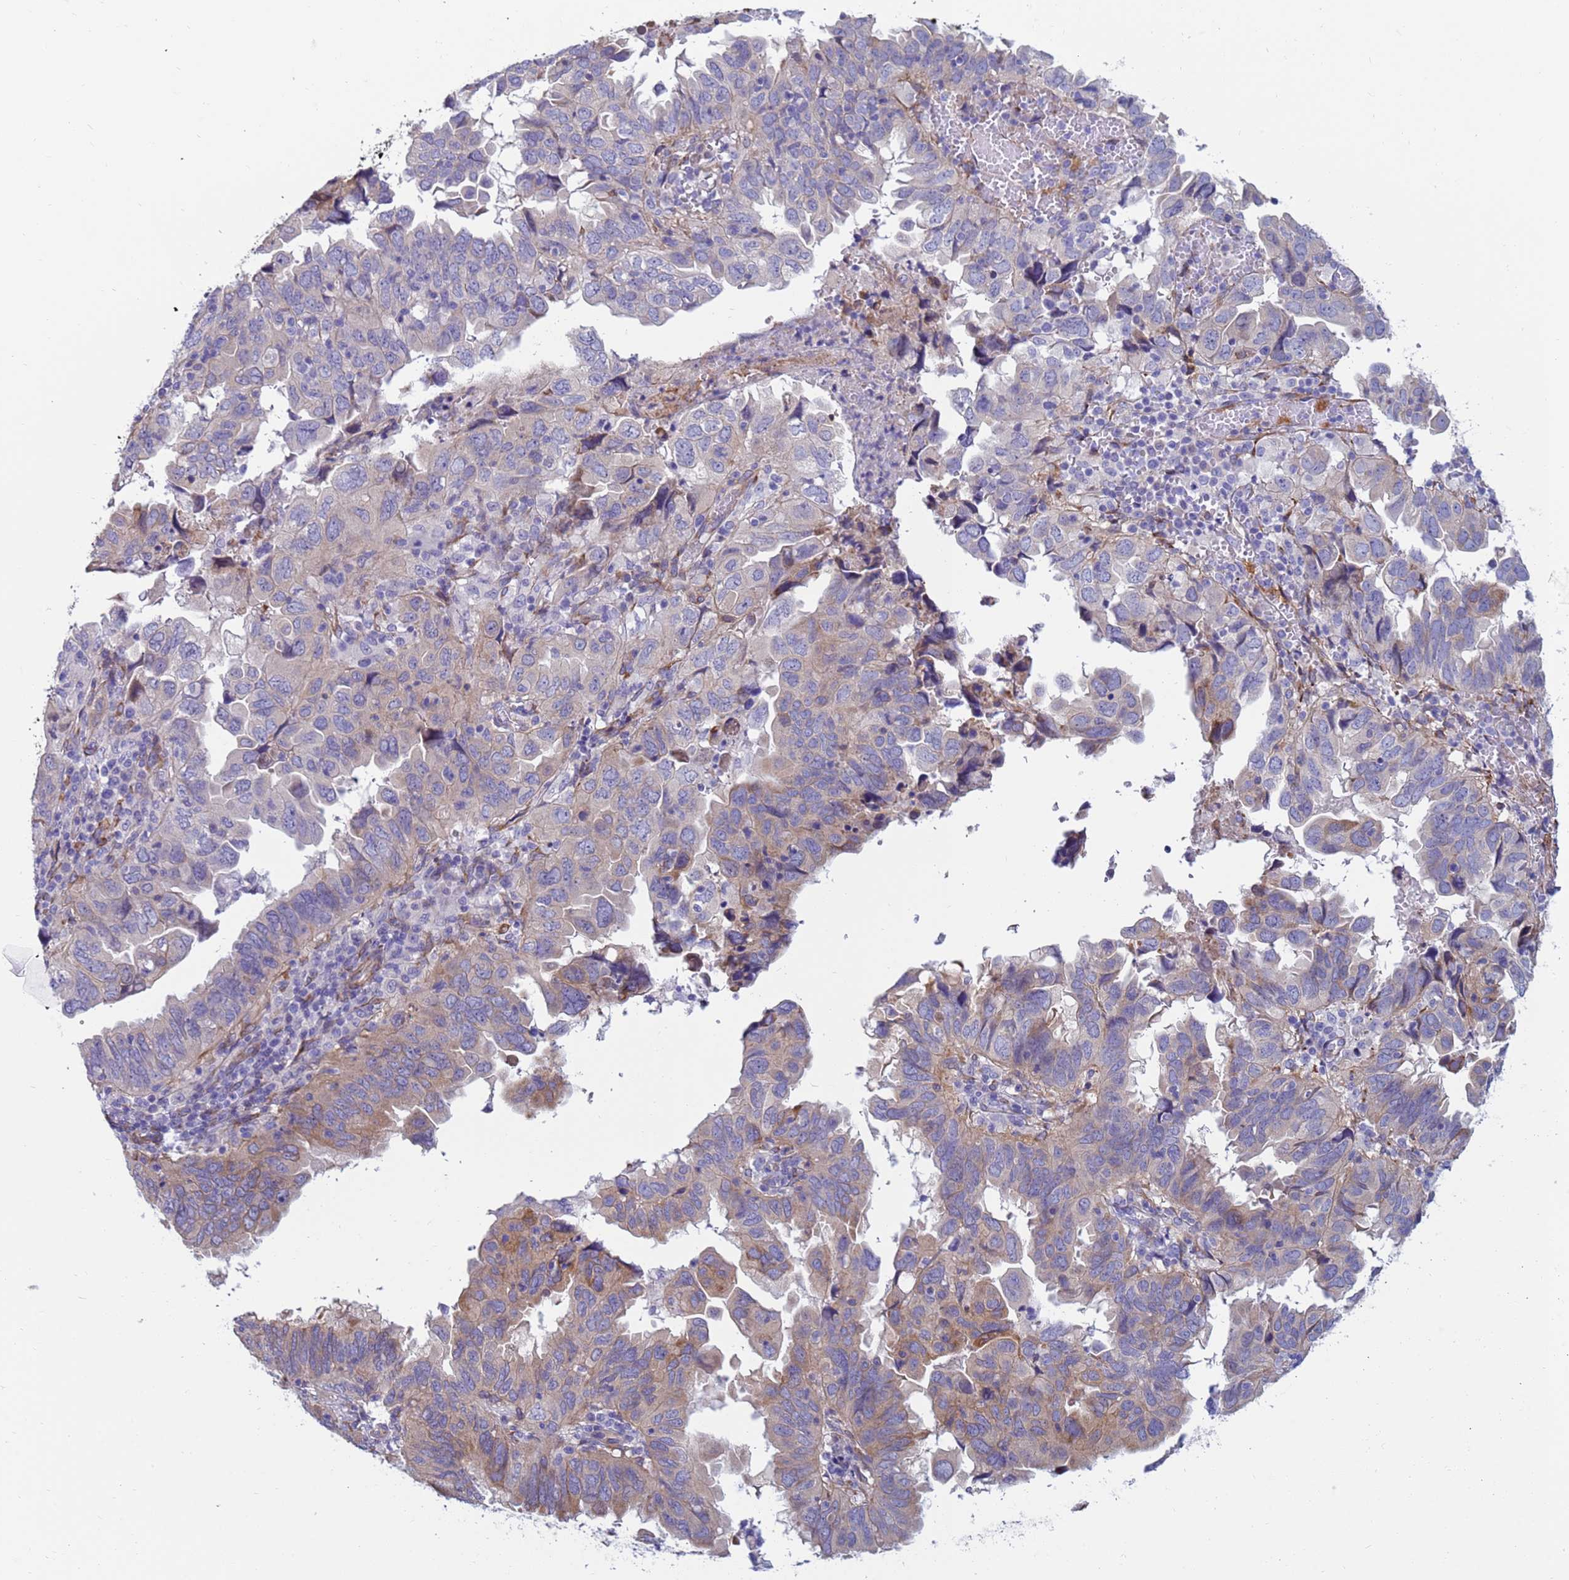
{"staining": {"intensity": "weak", "quantity": "25%-75%", "location": "cytoplasmic/membranous"}, "tissue": "endometrial cancer", "cell_type": "Tumor cells", "image_type": "cancer", "snomed": [{"axis": "morphology", "description": "Adenocarcinoma, NOS"}, {"axis": "topography", "description": "Uterus"}], "caption": "Tumor cells show low levels of weak cytoplasmic/membranous staining in about 25%-75% of cells in endometrial adenocarcinoma. (brown staining indicates protein expression, while blue staining denotes nuclei).", "gene": "TRPC6", "patient": {"sex": "female", "age": 77}}